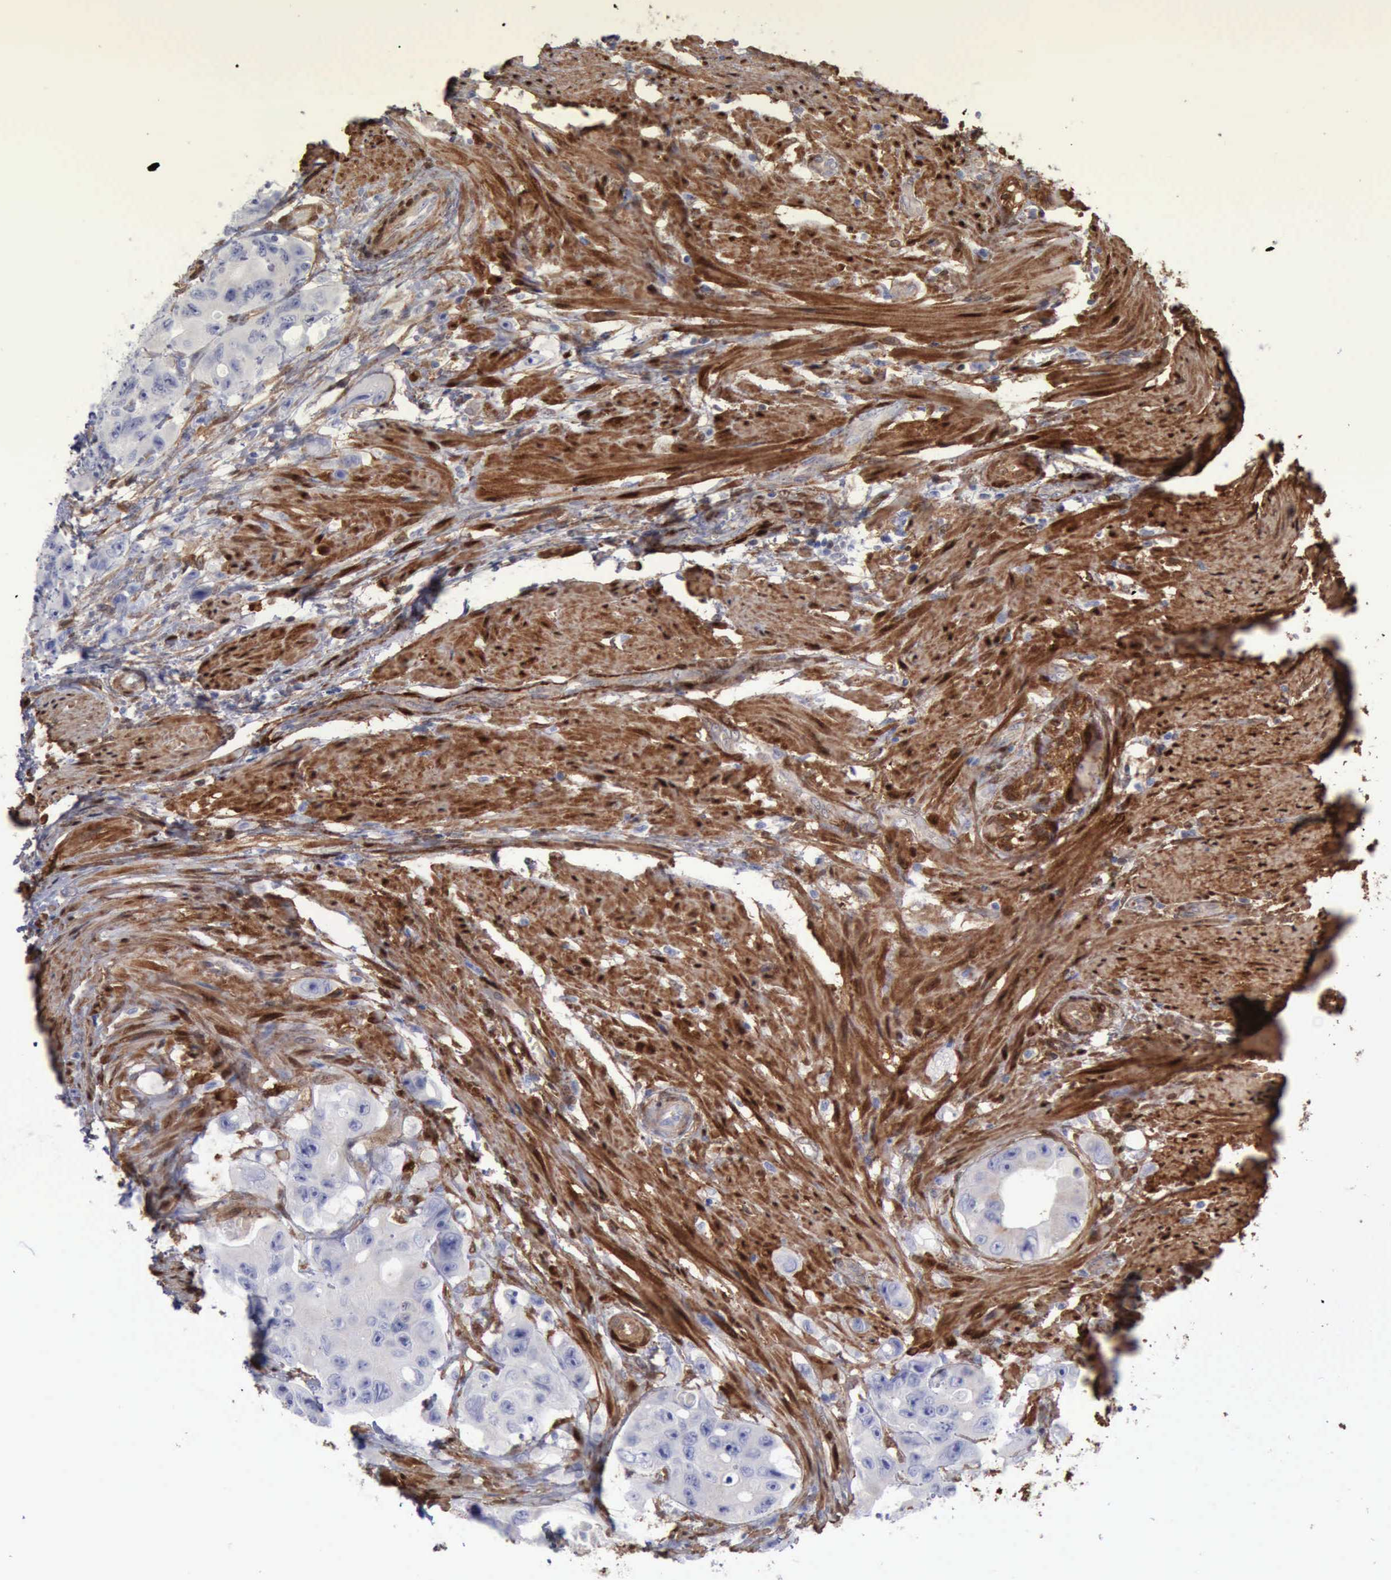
{"staining": {"intensity": "negative", "quantity": "none", "location": "none"}, "tissue": "colorectal cancer", "cell_type": "Tumor cells", "image_type": "cancer", "snomed": [{"axis": "morphology", "description": "Adenocarcinoma, NOS"}, {"axis": "topography", "description": "Colon"}], "caption": "High power microscopy histopathology image of an IHC image of colorectal adenocarcinoma, revealing no significant positivity in tumor cells. (Stains: DAB IHC with hematoxylin counter stain, Microscopy: brightfield microscopy at high magnification).", "gene": "FHL1", "patient": {"sex": "female", "age": 46}}